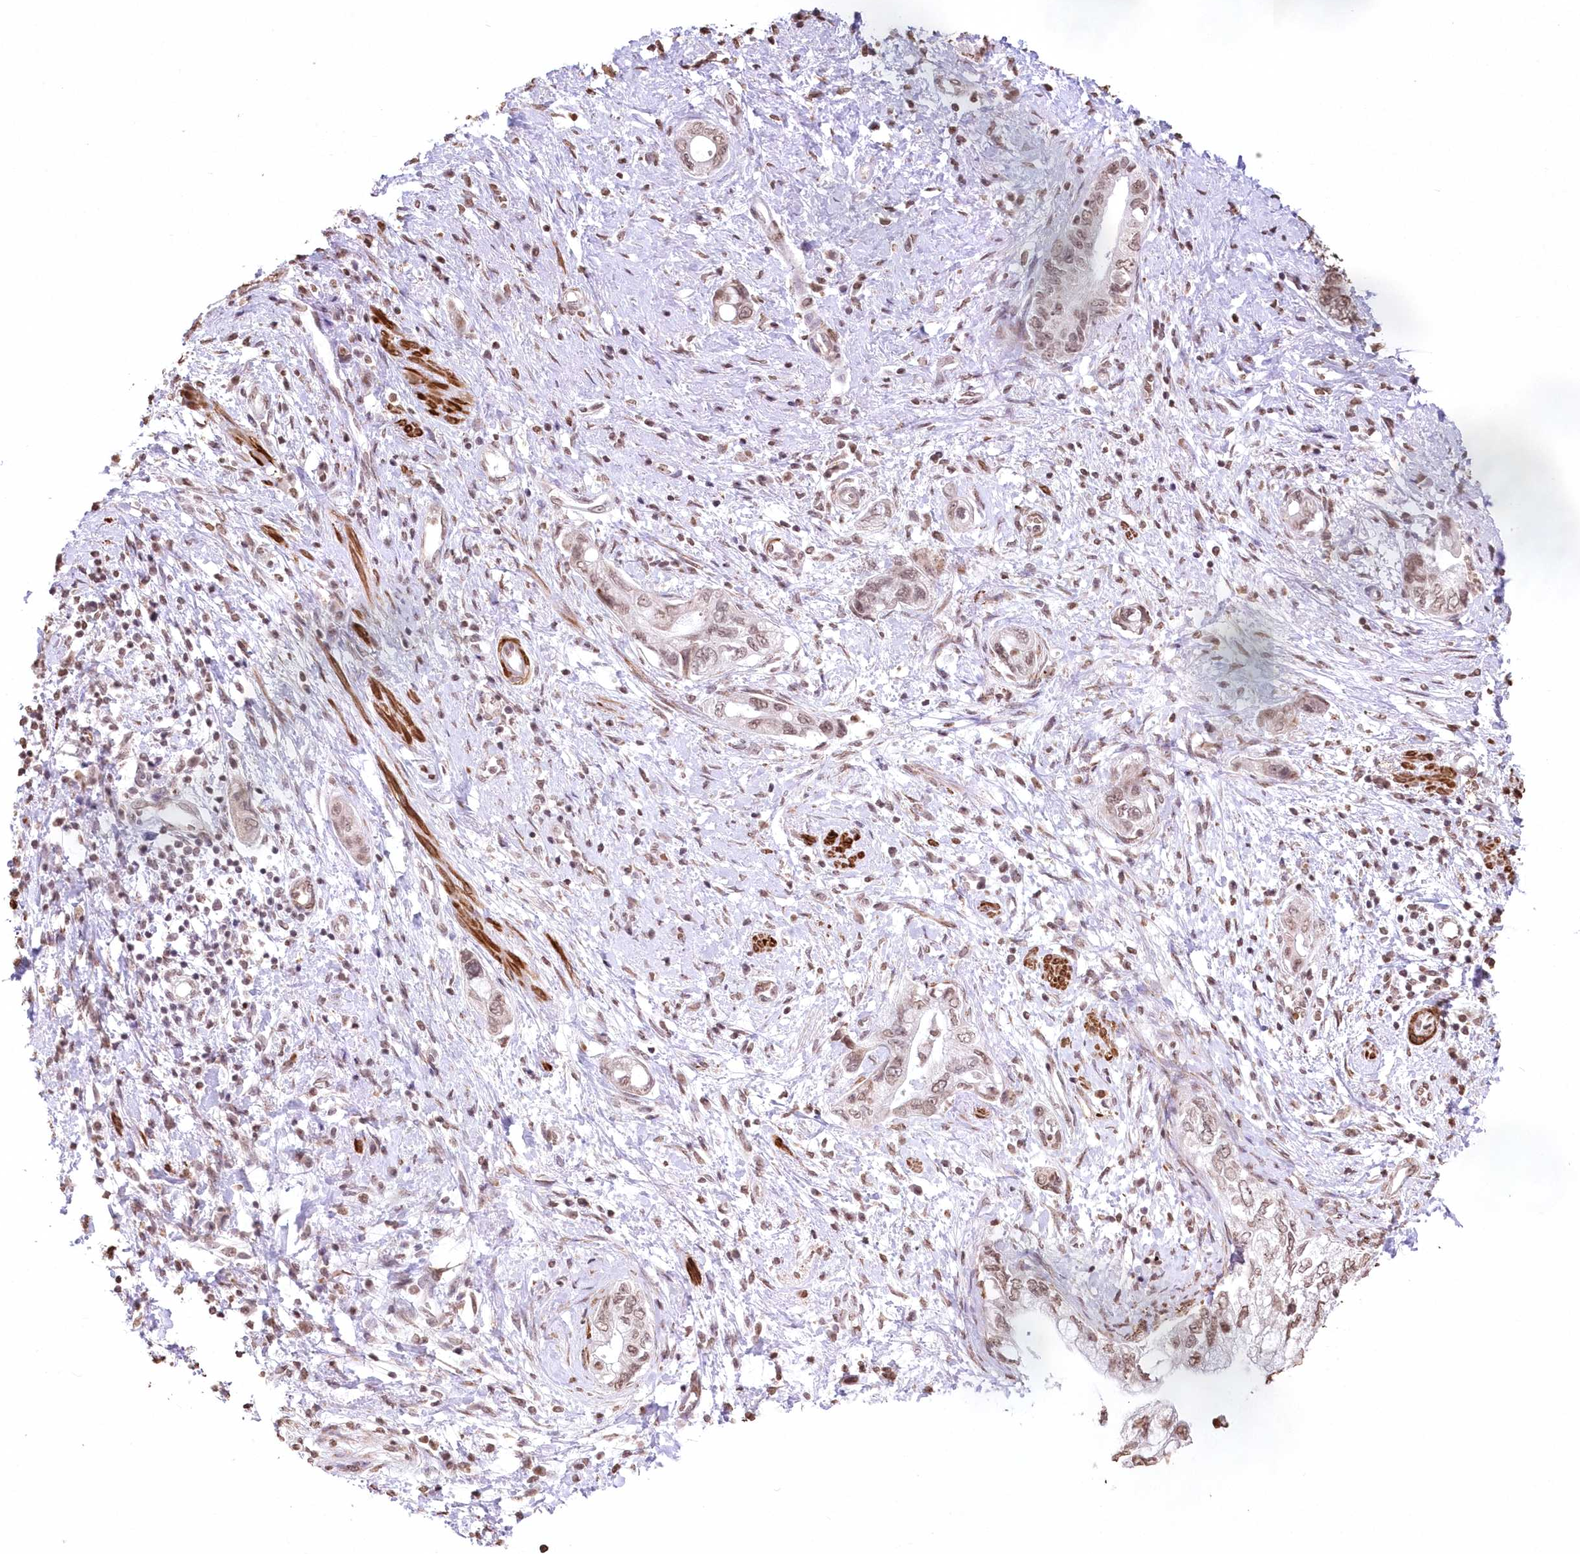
{"staining": {"intensity": "weak", "quantity": "<25%", "location": "nuclear"}, "tissue": "pancreatic cancer", "cell_type": "Tumor cells", "image_type": "cancer", "snomed": [{"axis": "morphology", "description": "Adenocarcinoma, NOS"}, {"axis": "topography", "description": "Pancreas"}], "caption": "Immunohistochemistry (IHC) micrograph of neoplastic tissue: human pancreatic cancer stained with DAB exhibits no significant protein staining in tumor cells.", "gene": "RBM27", "patient": {"sex": "female", "age": 73}}